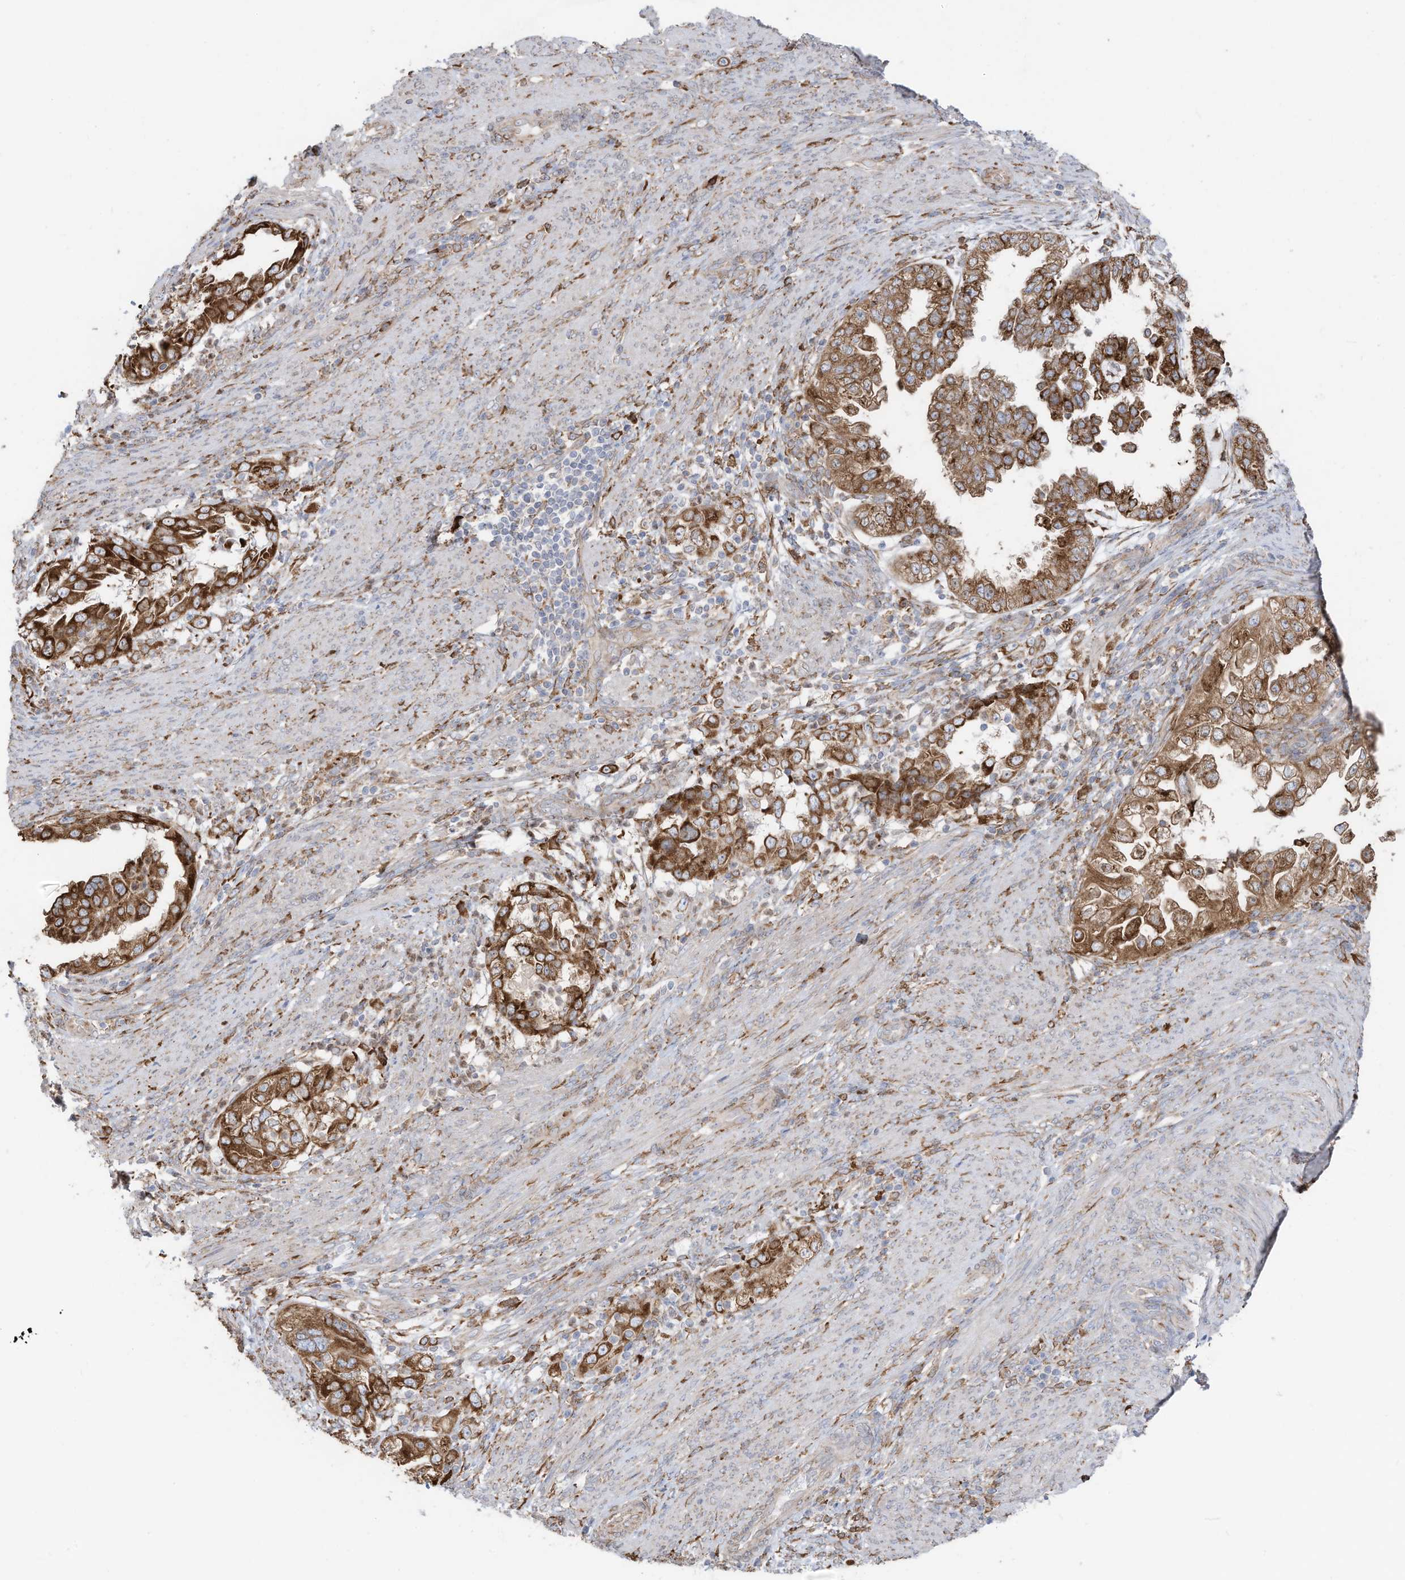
{"staining": {"intensity": "strong", "quantity": ">75%", "location": "cytoplasmic/membranous"}, "tissue": "endometrial cancer", "cell_type": "Tumor cells", "image_type": "cancer", "snomed": [{"axis": "morphology", "description": "Adenocarcinoma, NOS"}, {"axis": "topography", "description": "Endometrium"}], "caption": "The micrograph displays staining of endometrial cancer (adenocarcinoma), revealing strong cytoplasmic/membranous protein staining (brown color) within tumor cells.", "gene": "ZNF354C", "patient": {"sex": "female", "age": 85}}